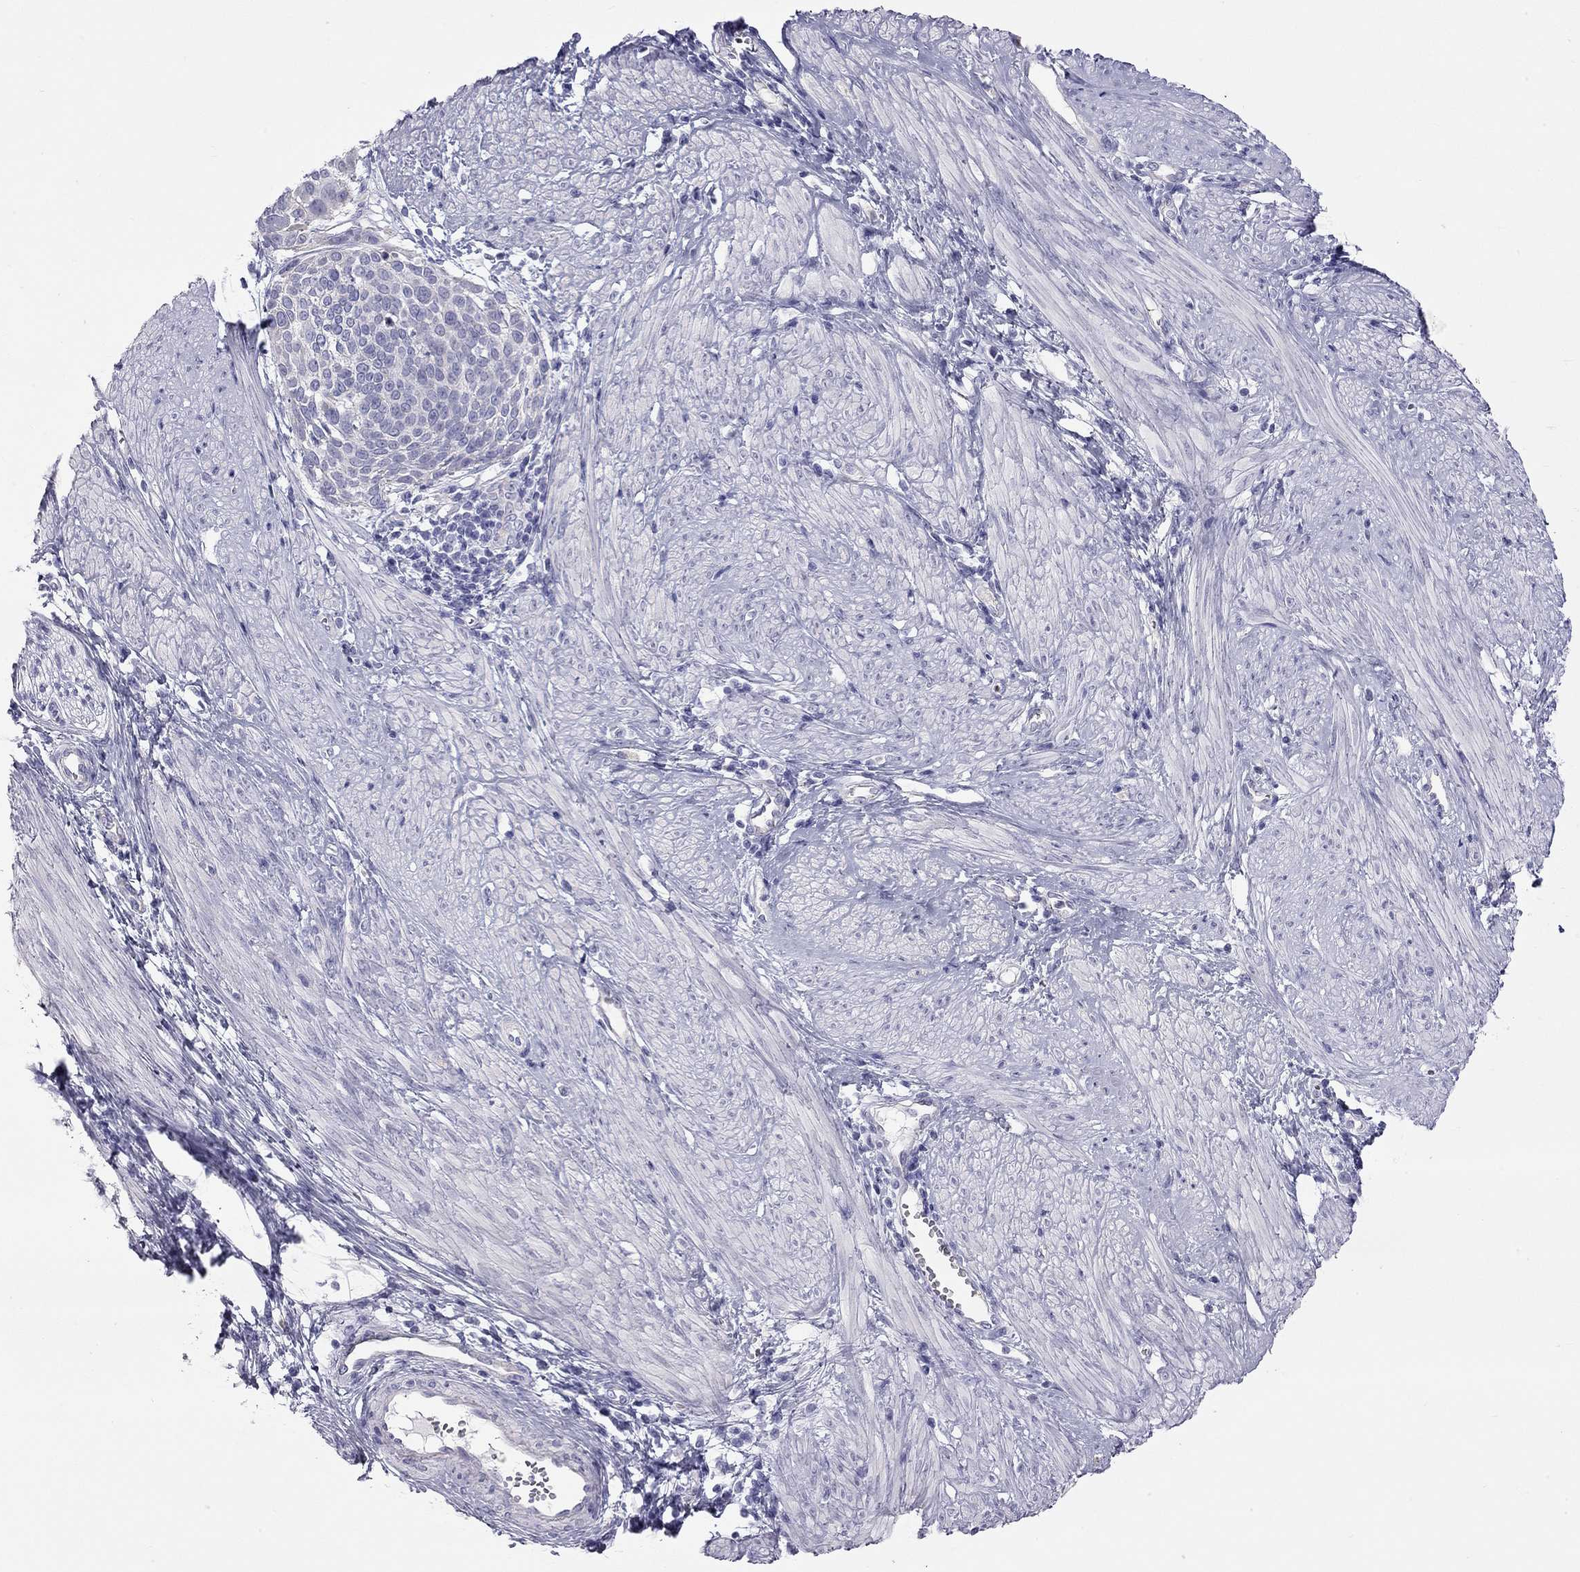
{"staining": {"intensity": "negative", "quantity": "none", "location": "none"}, "tissue": "cervical cancer", "cell_type": "Tumor cells", "image_type": "cancer", "snomed": [{"axis": "morphology", "description": "Squamous cell carcinoma, NOS"}, {"axis": "topography", "description": "Cervix"}], "caption": "The micrograph reveals no significant expression in tumor cells of cervical cancer.", "gene": "TDRD6", "patient": {"sex": "female", "age": 39}}